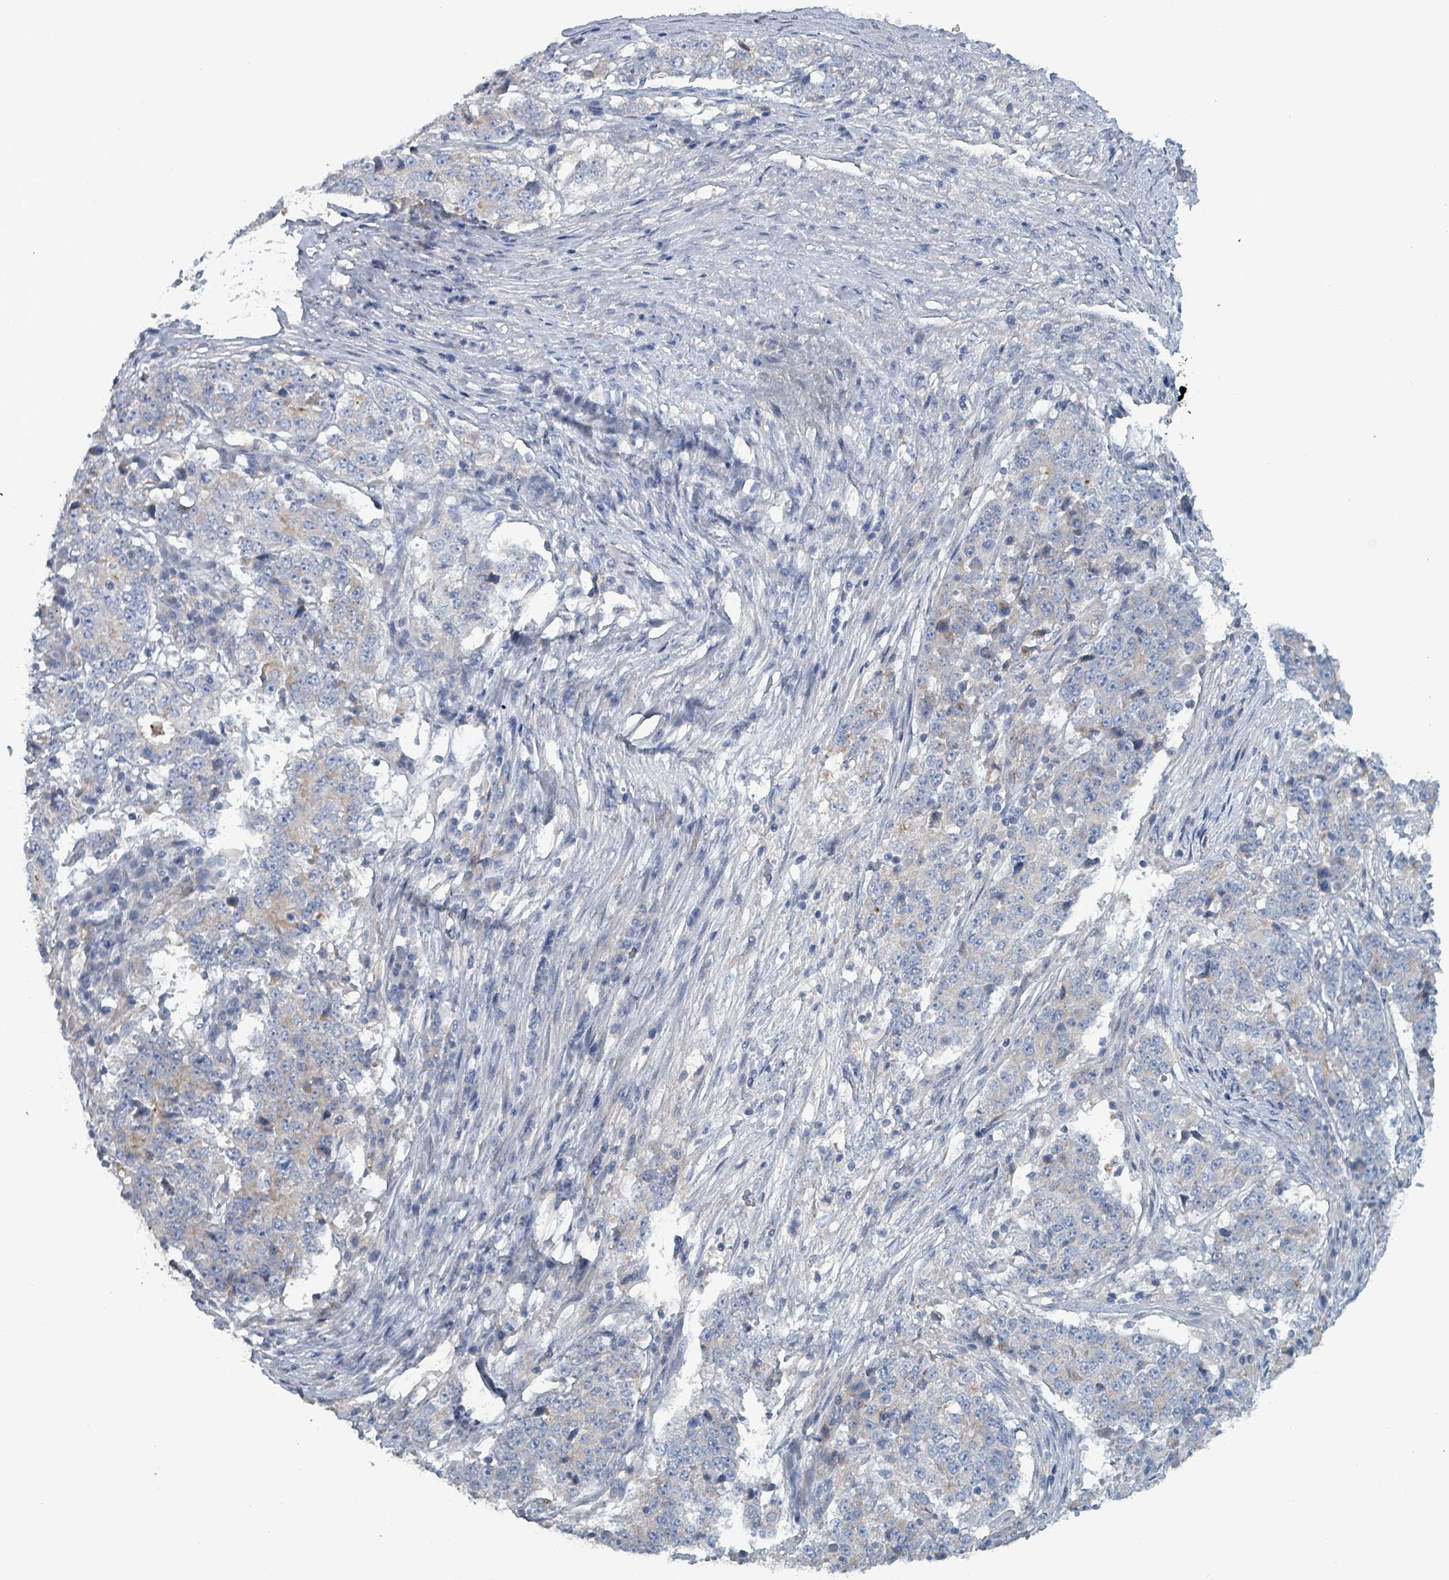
{"staining": {"intensity": "negative", "quantity": "none", "location": "none"}, "tissue": "stomach cancer", "cell_type": "Tumor cells", "image_type": "cancer", "snomed": [{"axis": "morphology", "description": "Adenocarcinoma, NOS"}, {"axis": "topography", "description": "Stomach"}], "caption": "Tumor cells are negative for brown protein staining in adenocarcinoma (stomach). (IHC, brightfield microscopy, high magnification).", "gene": "TAAR5", "patient": {"sex": "male", "age": 59}}